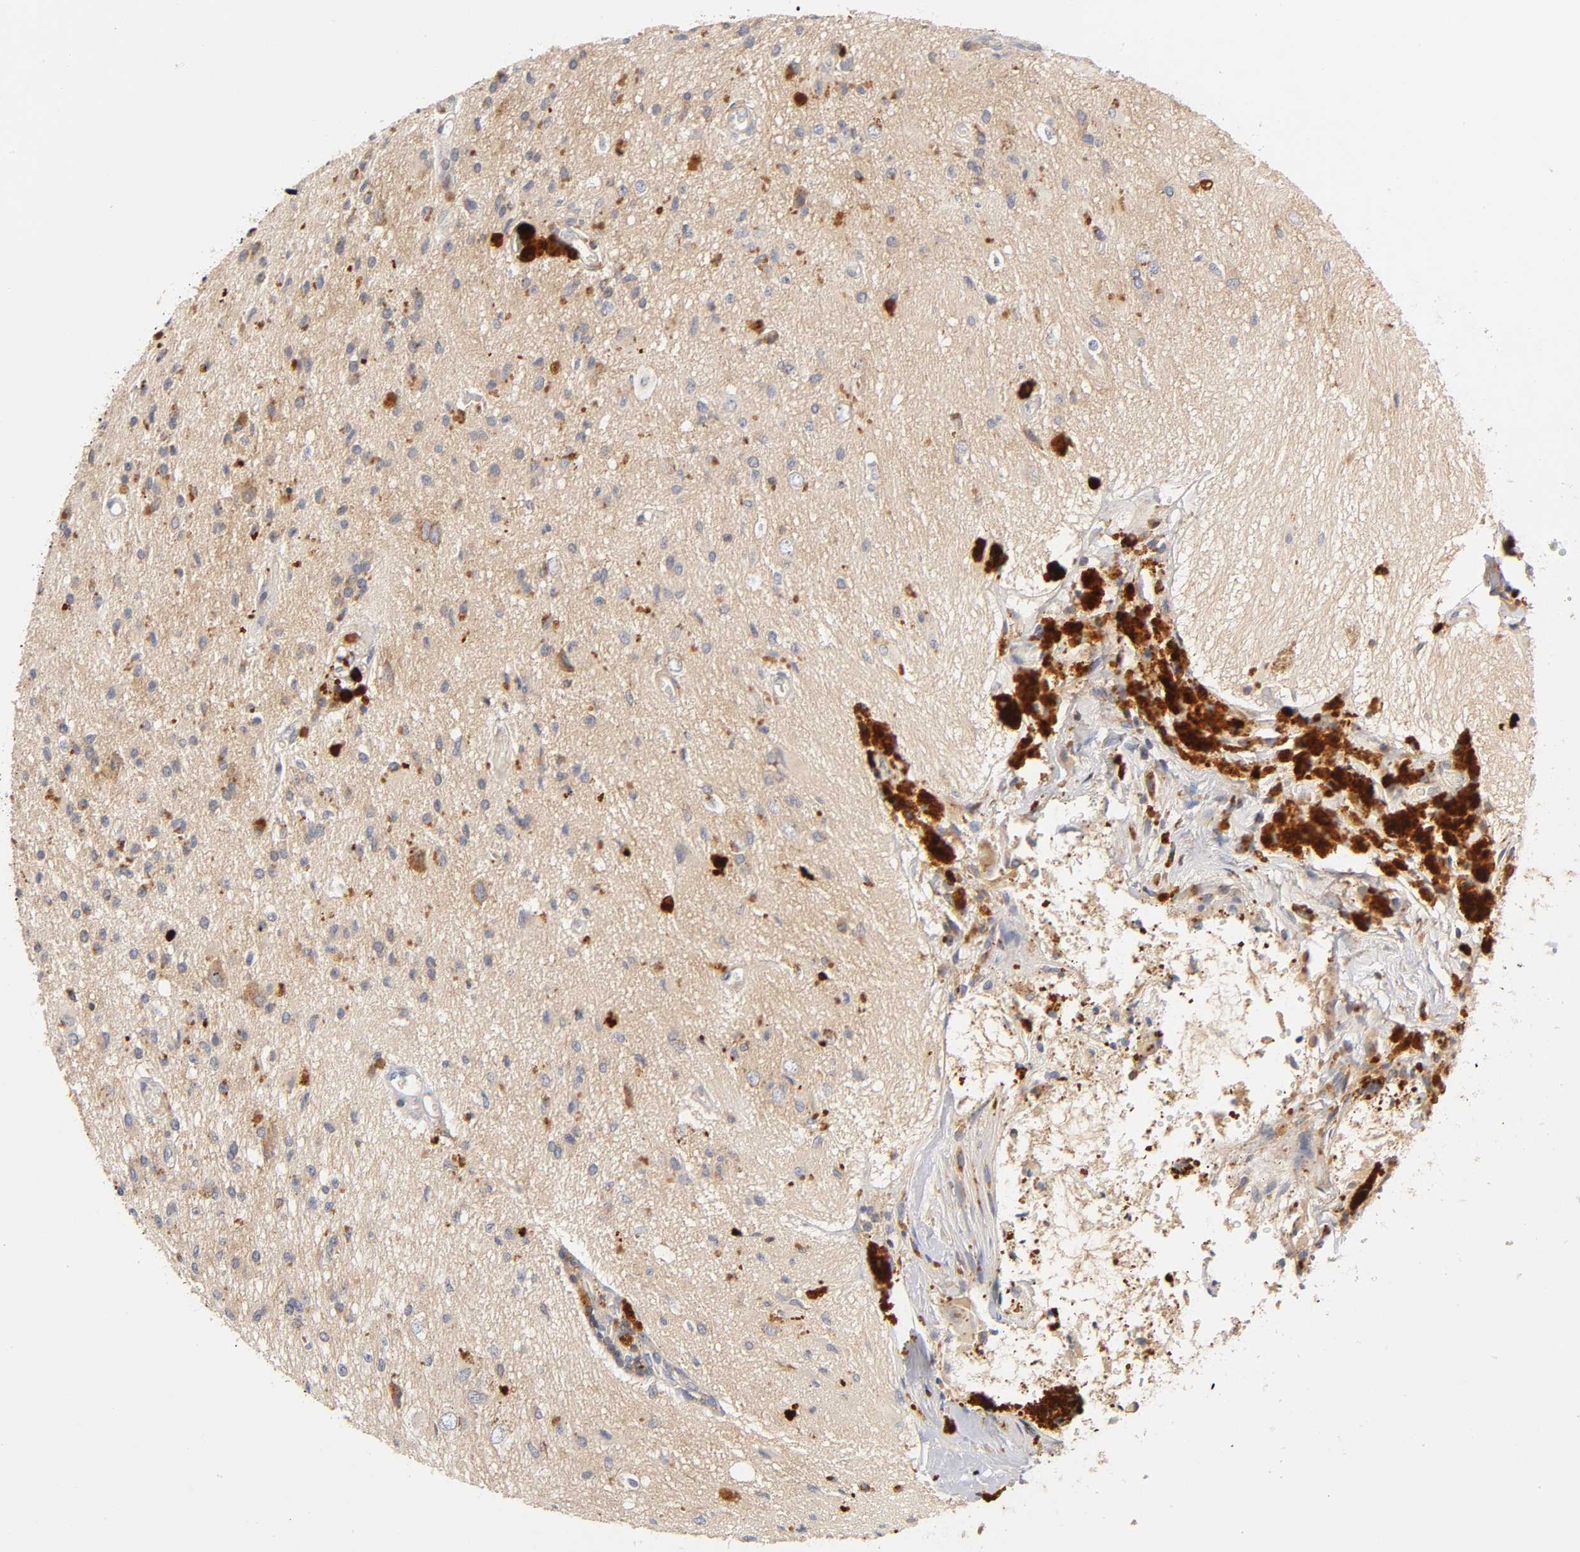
{"staining": {"intensity": "moderate", "quantity": "25%-75%", "location": "cytoplasmic/membranous"}, "tissue": "glioma", "cell_type": "Tumor cells", "image_type": "cancer", "snomed": [{"axis": "morphology", "description": "Glioma, malignant, High grade"}, {"axis": "topography", "description": "Brain"}], "caption": "Protein staining of malignant high-grade glioma tissue displays moderate cytoplasmic/membranous expression in about 25%-75% of tumor cells.", "gene": "RHOA", "patient": {"sex": "male", "age": 47}}